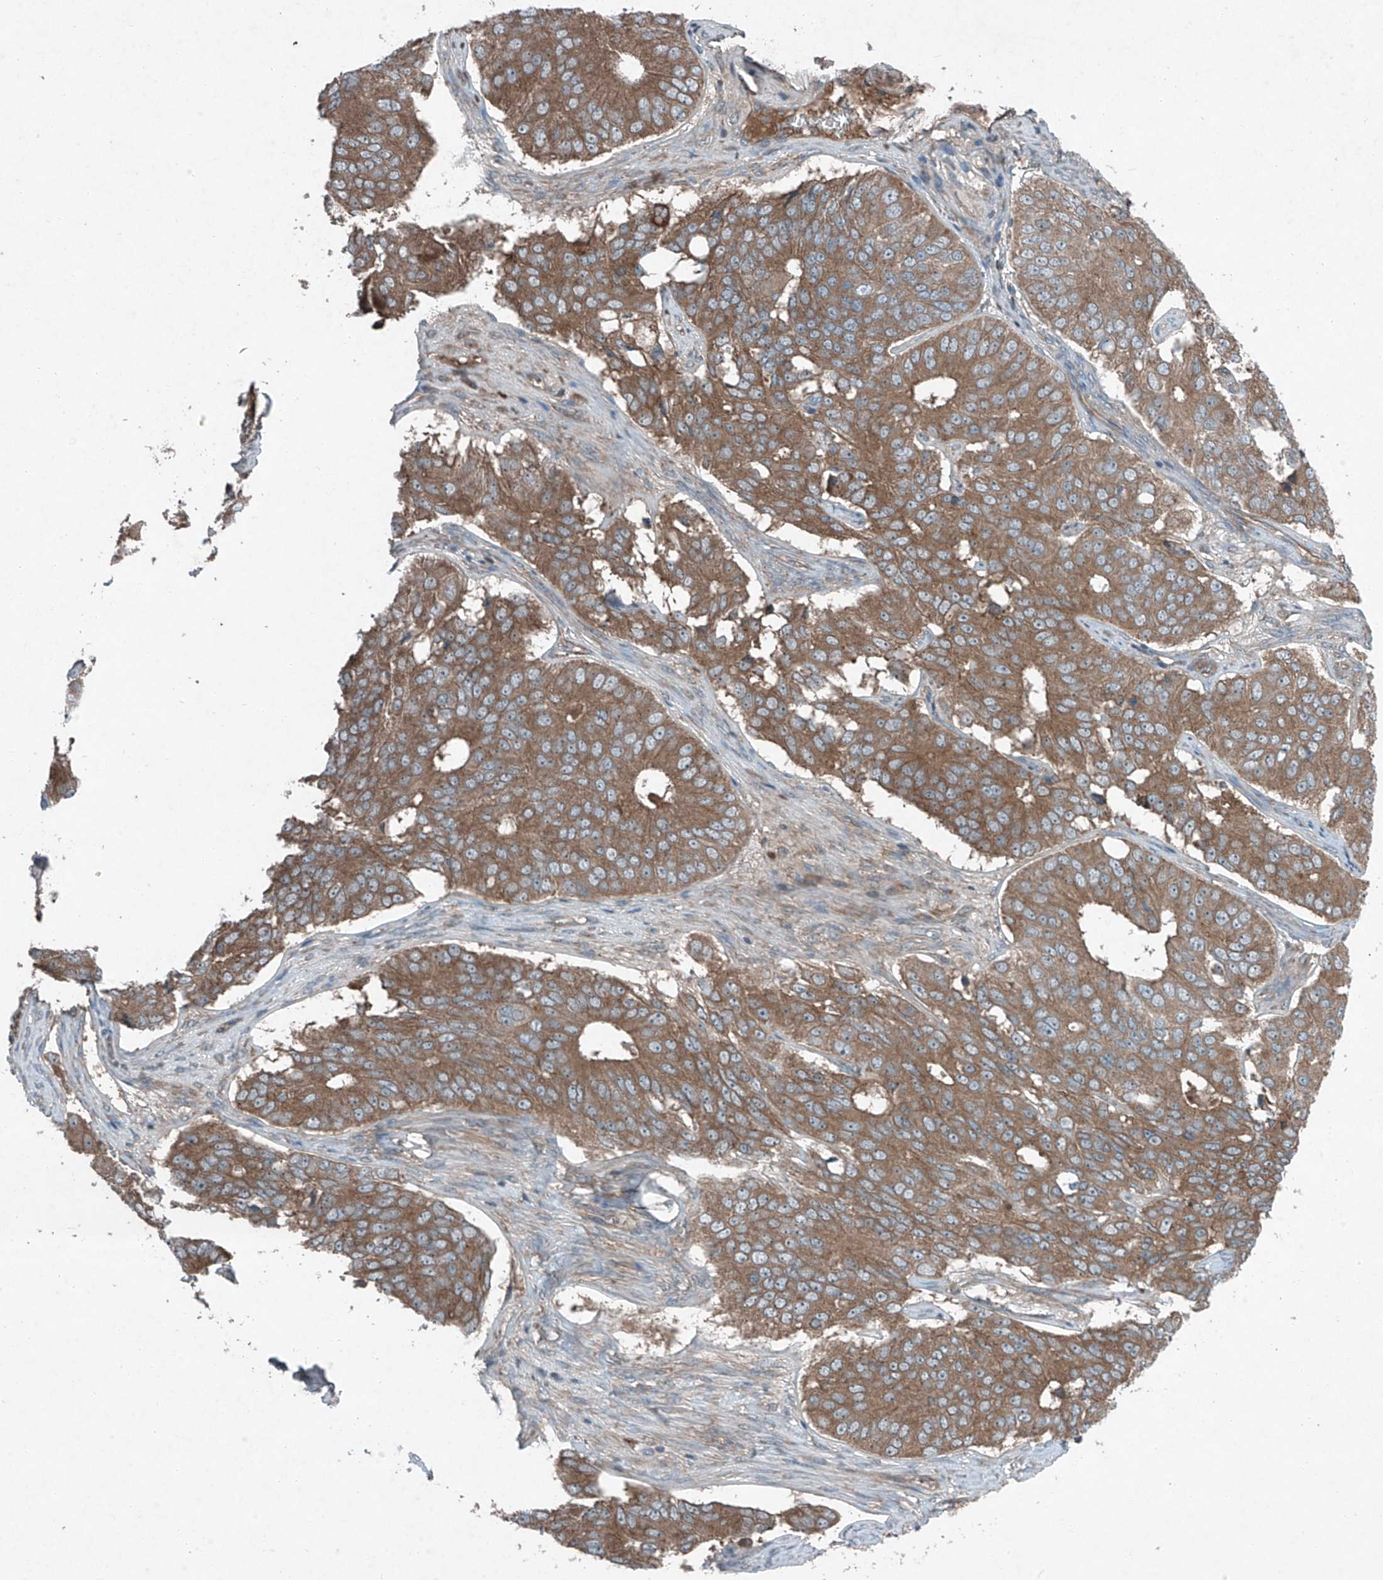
{"staining": {"intensity": "moderate", "quantity": ">75%", "location": "cytoplasmic/membranous"}, "tissue": "ovarian cancer", "cell_type": "Tumor cells", "image_type": "cancer", "snomed": [{"axis": "morphology", "description": "Carcinoma, endometroid"}, {"axis": "topography", "description": "Ovary"}], "caption": "Protein expression analysis of human ovarian cancer (endometroid carcinoma) reveals moderate cytoplasmic/membranous positivity in about >75% of tumor cells.", "gene": "FOXRED2", "patient": {"sex": "female", "age": 51}}